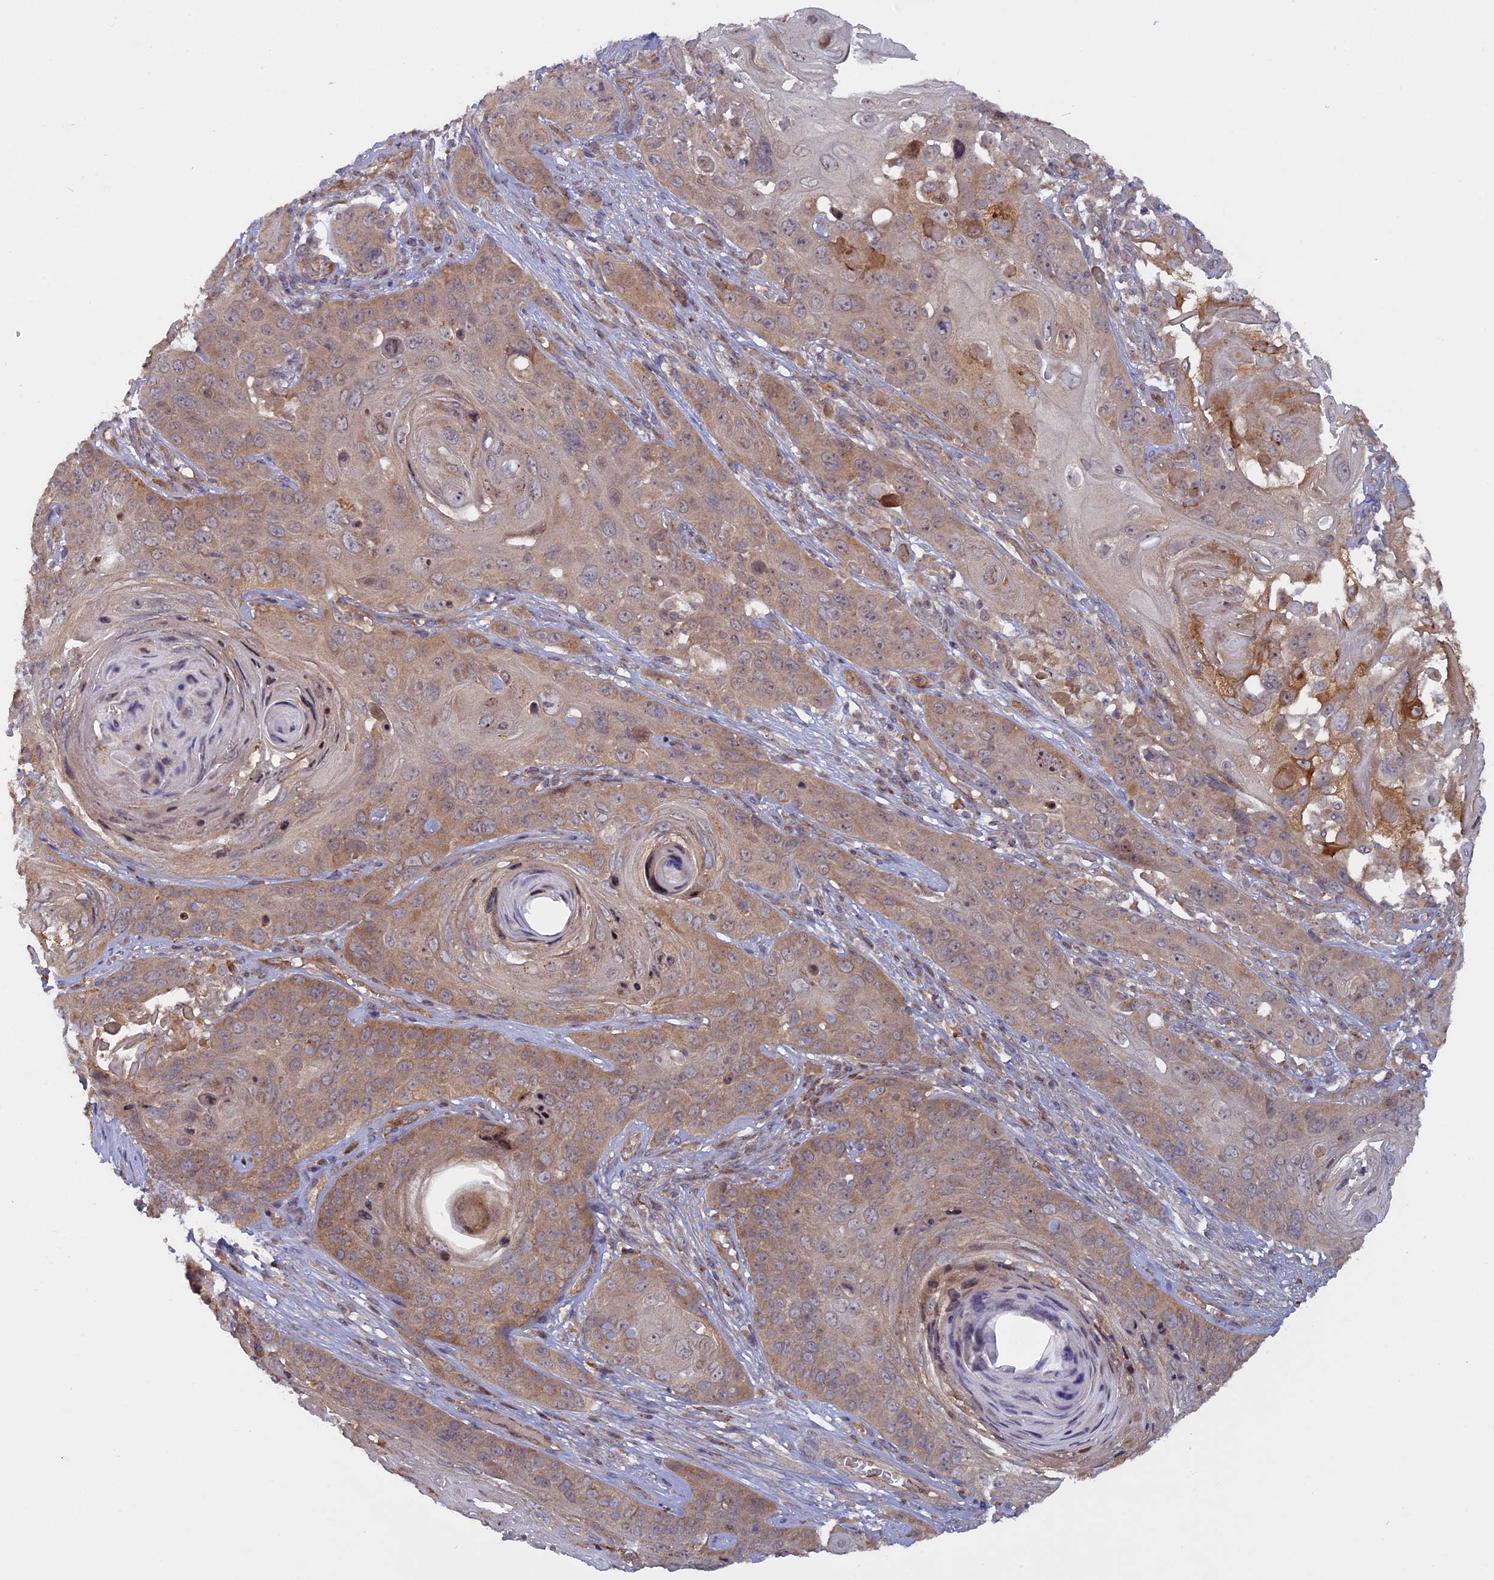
{"staining": {"intensity": "moderate", "quantity": ">75%", "location": "cytoplasmic/membranous"}, "tissue": "skin cancer", "cell_type": "Tumor cells", "image_type": "cancer", "snomed": [{"axis": "morphology", "description": "Squamous cell carcinoma, NOS"}, {"axis": "topography", "description": "Skin"}], "caption": "IHC (DAB (3,3'-diaminobenzidine)) staining of human squamous cell carcinoma (skin) reveals moderate cytoplasmic/membranous protein staining in approximately >75% of tumor cells.", "gene": "FERMT1", "patient": {"sex": "male", "age": 55}}